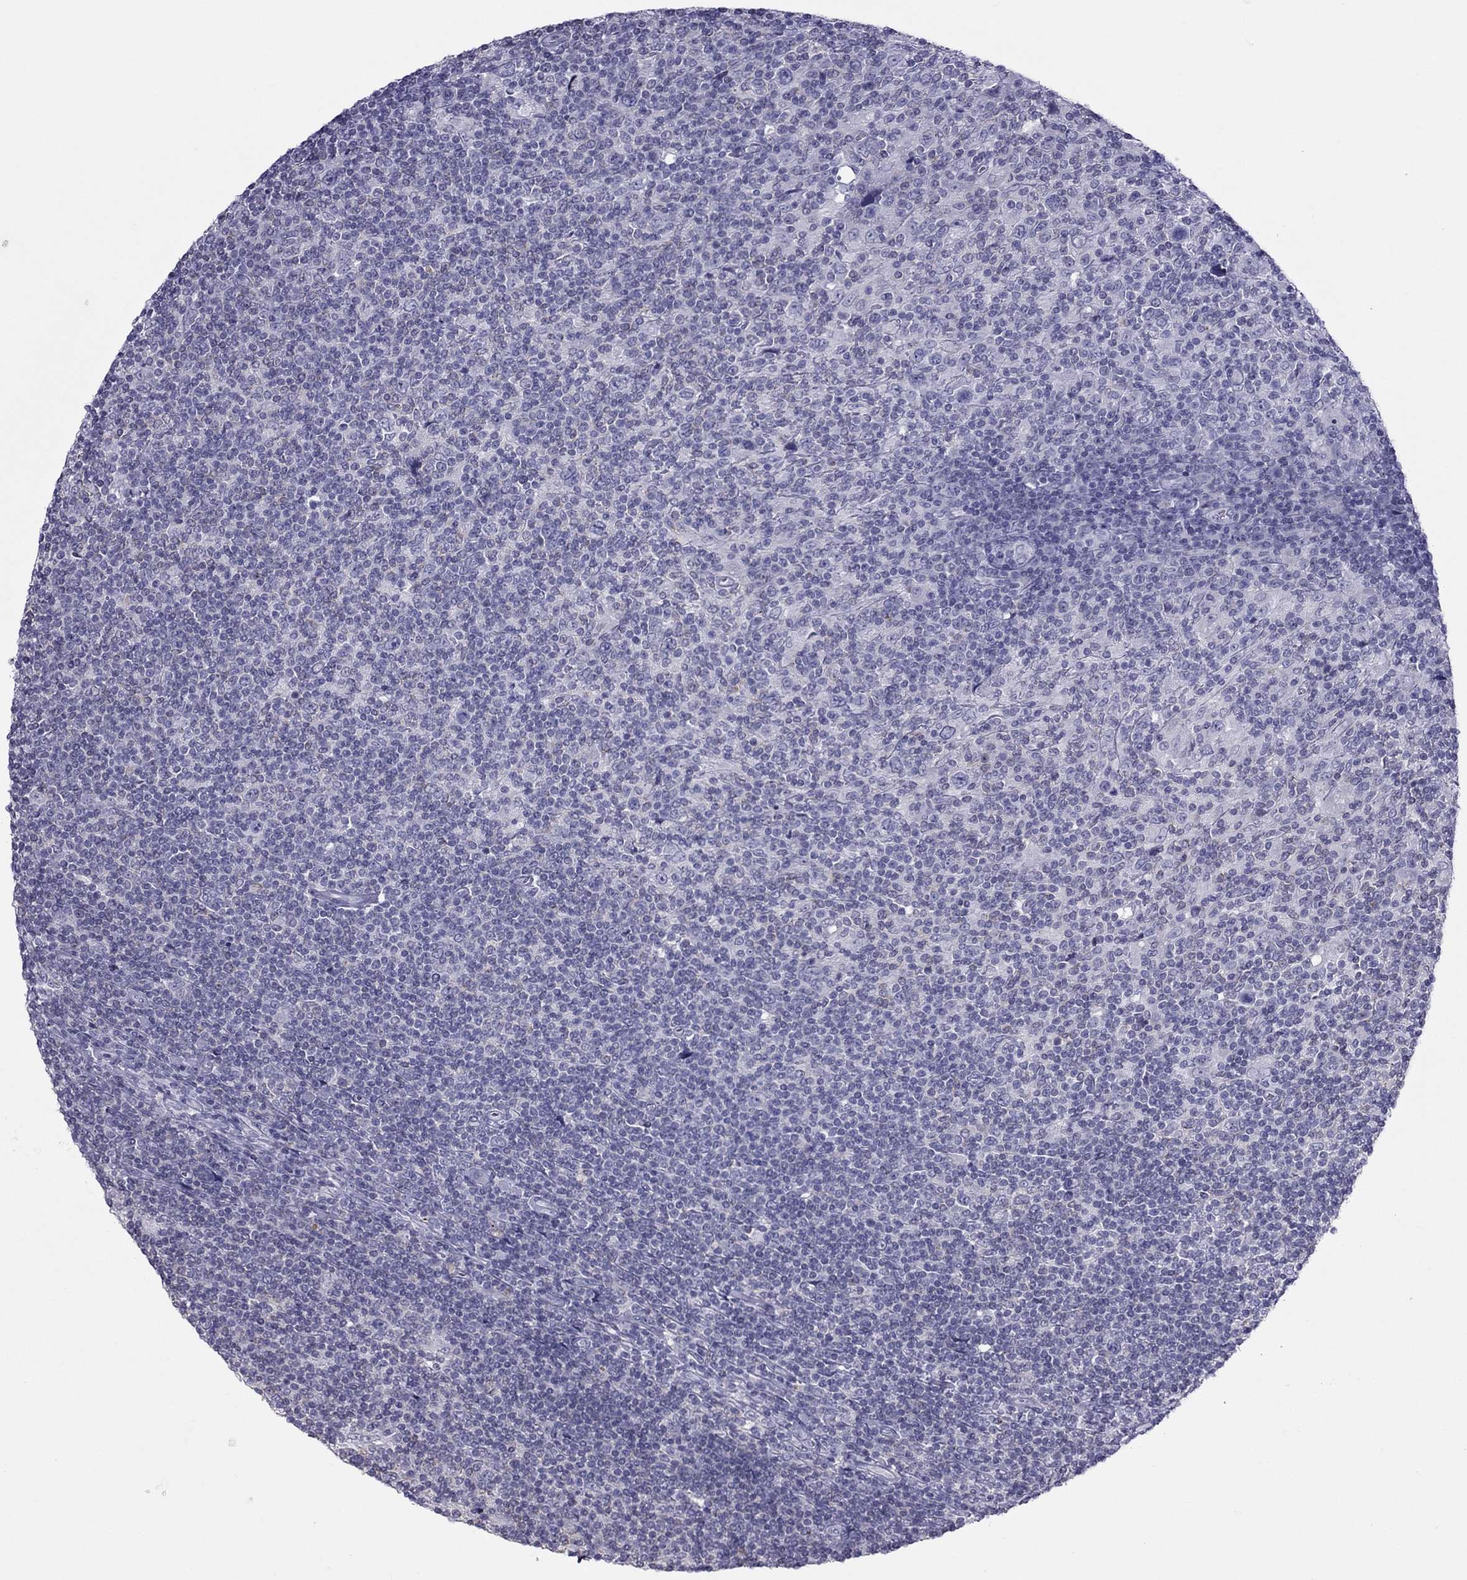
{"staining": {"intensity": "negative", "quantity": "none", "location": "none"}, "tissue": "lymphoma", "cell_type": "Tumor cells", "image_type": "cancer", "snomed": [{"axis": "morphology", "description": "Hodgkin's disease, NOS"}, {"axis": "topography", "description": "Lymph node"}], "caption": "Immunohistochemistry (IHC) photomicrograph of neoplastic tissue: human Hodgkin's disease stained with DAB (3,3'-diaminobenzidine) shows no significant protein positivity in tumor cells. Nuclei are stained in blue.", "gene": "TEX14", "patient": {"sex": "male", "age": 40}}